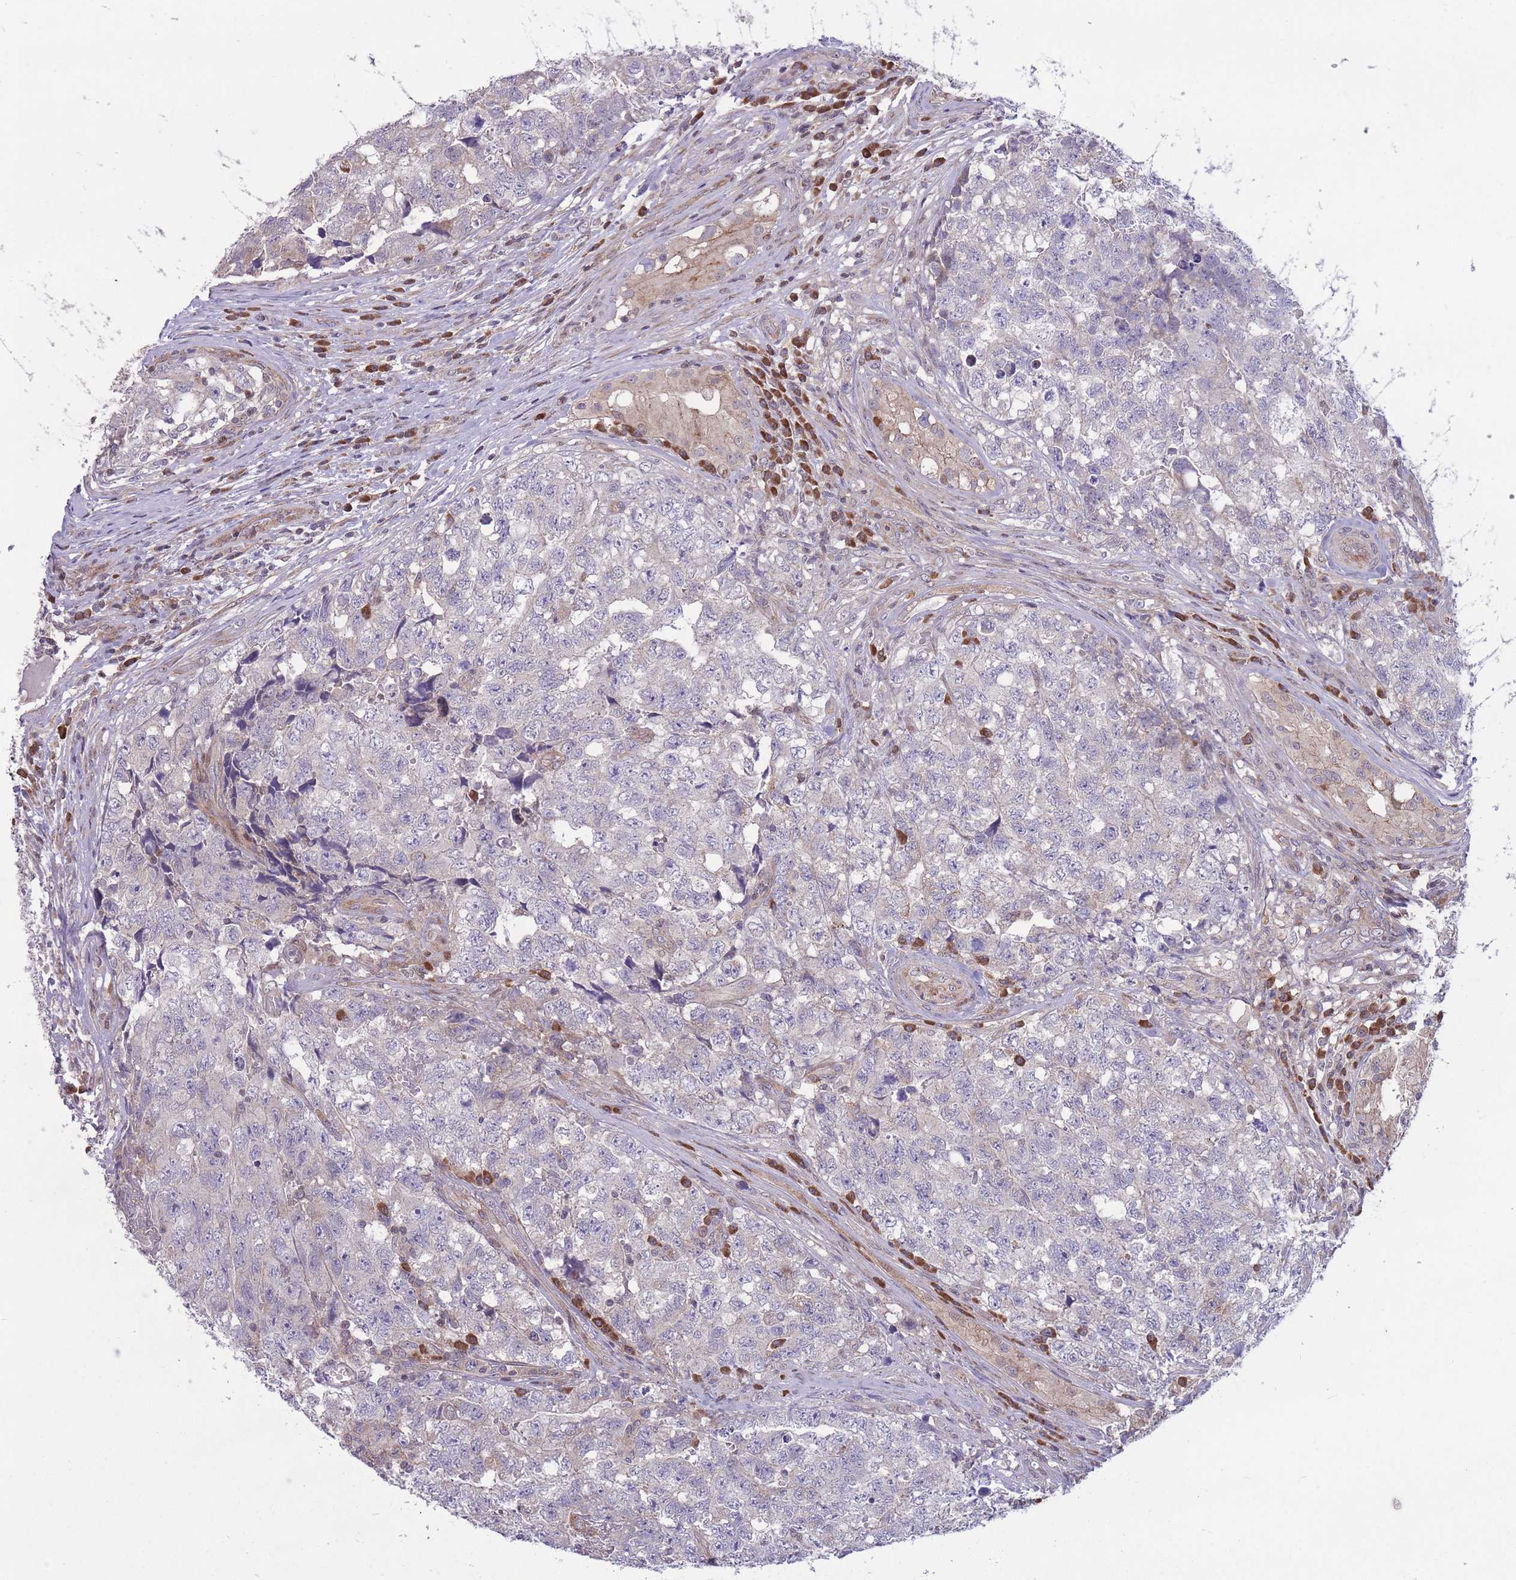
{"staining": {"intensity": "negative", "quantity": "none", "location": "none"}, "tissue": "testis cancer", "cell_type": "Tumor cells", "image_type": "cancer", "snomed": [{"axis": "morphology", "description": "Carcinoma, Embryonal, NOS"}, {"axis": "topography", "description": "Testis"}], "caption": "Immunohistochemical staining of human testis embryonal carcinoma demonstrates no significant positivity in tumor cells.", "gene": "RIC8A", "patient": {"sex": "male", "age": 31}}